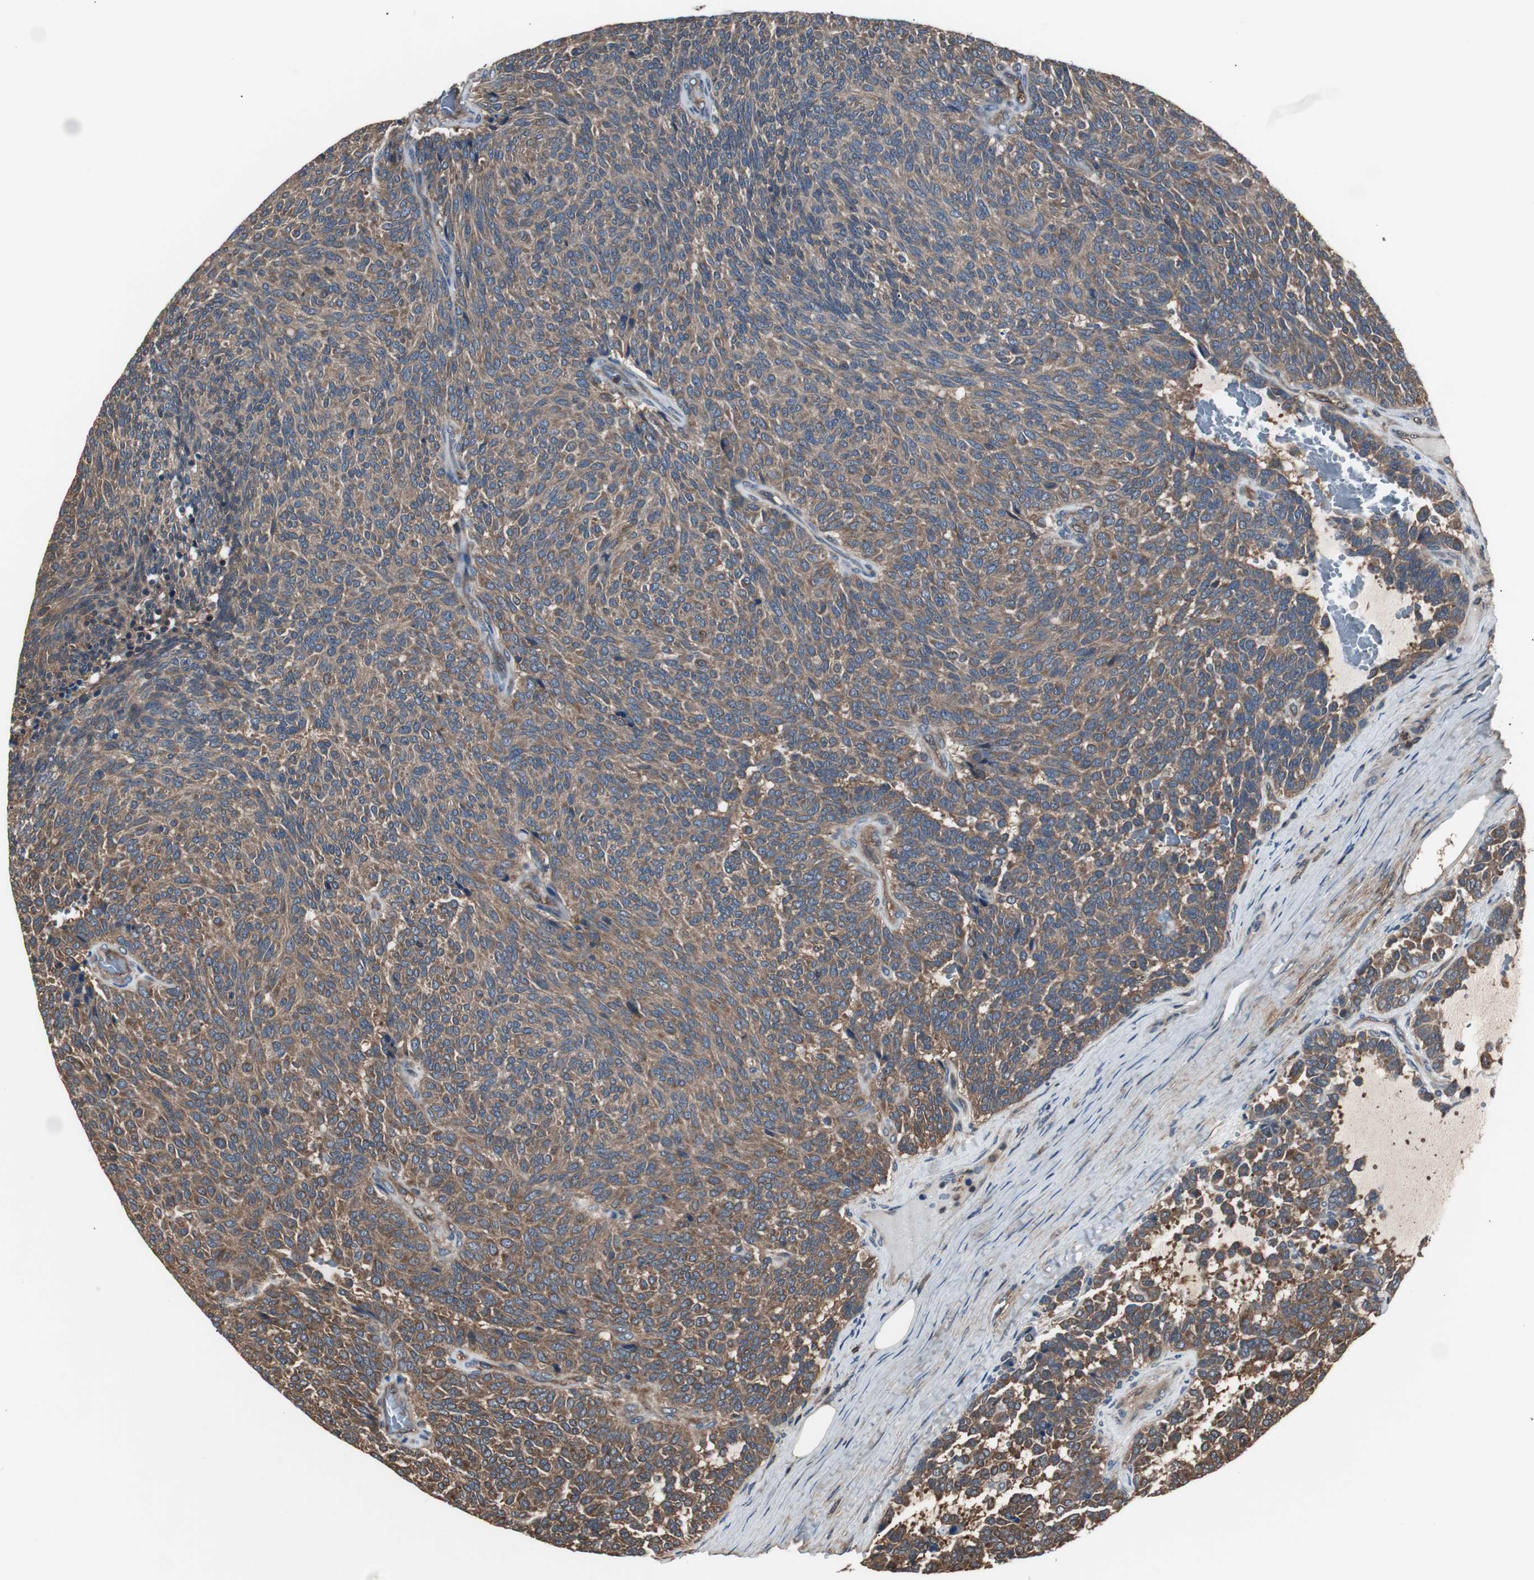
{"staining": {"intensity": "moderate", "quantity": ">75%", "location": "cytoplasmic/membranous"}, "tissue": "carcinoid", "cell_type": "Tumor cells", "image_type": "cancer", "snomed": [{"axis": "morphology", "description": "Carcinoid, malignant, NOS"}, {"axis": "topography", "description": "Pancreas"}], "caption": "Immunohistochemistry (IHC) of human carcinoid (malignant) displays medium levels of moderate cytoplasmic/membranous expression in about >75% of tumor cells.", "gene": "CAPNS1", "patient": {"sex": "female", "age": 54}}